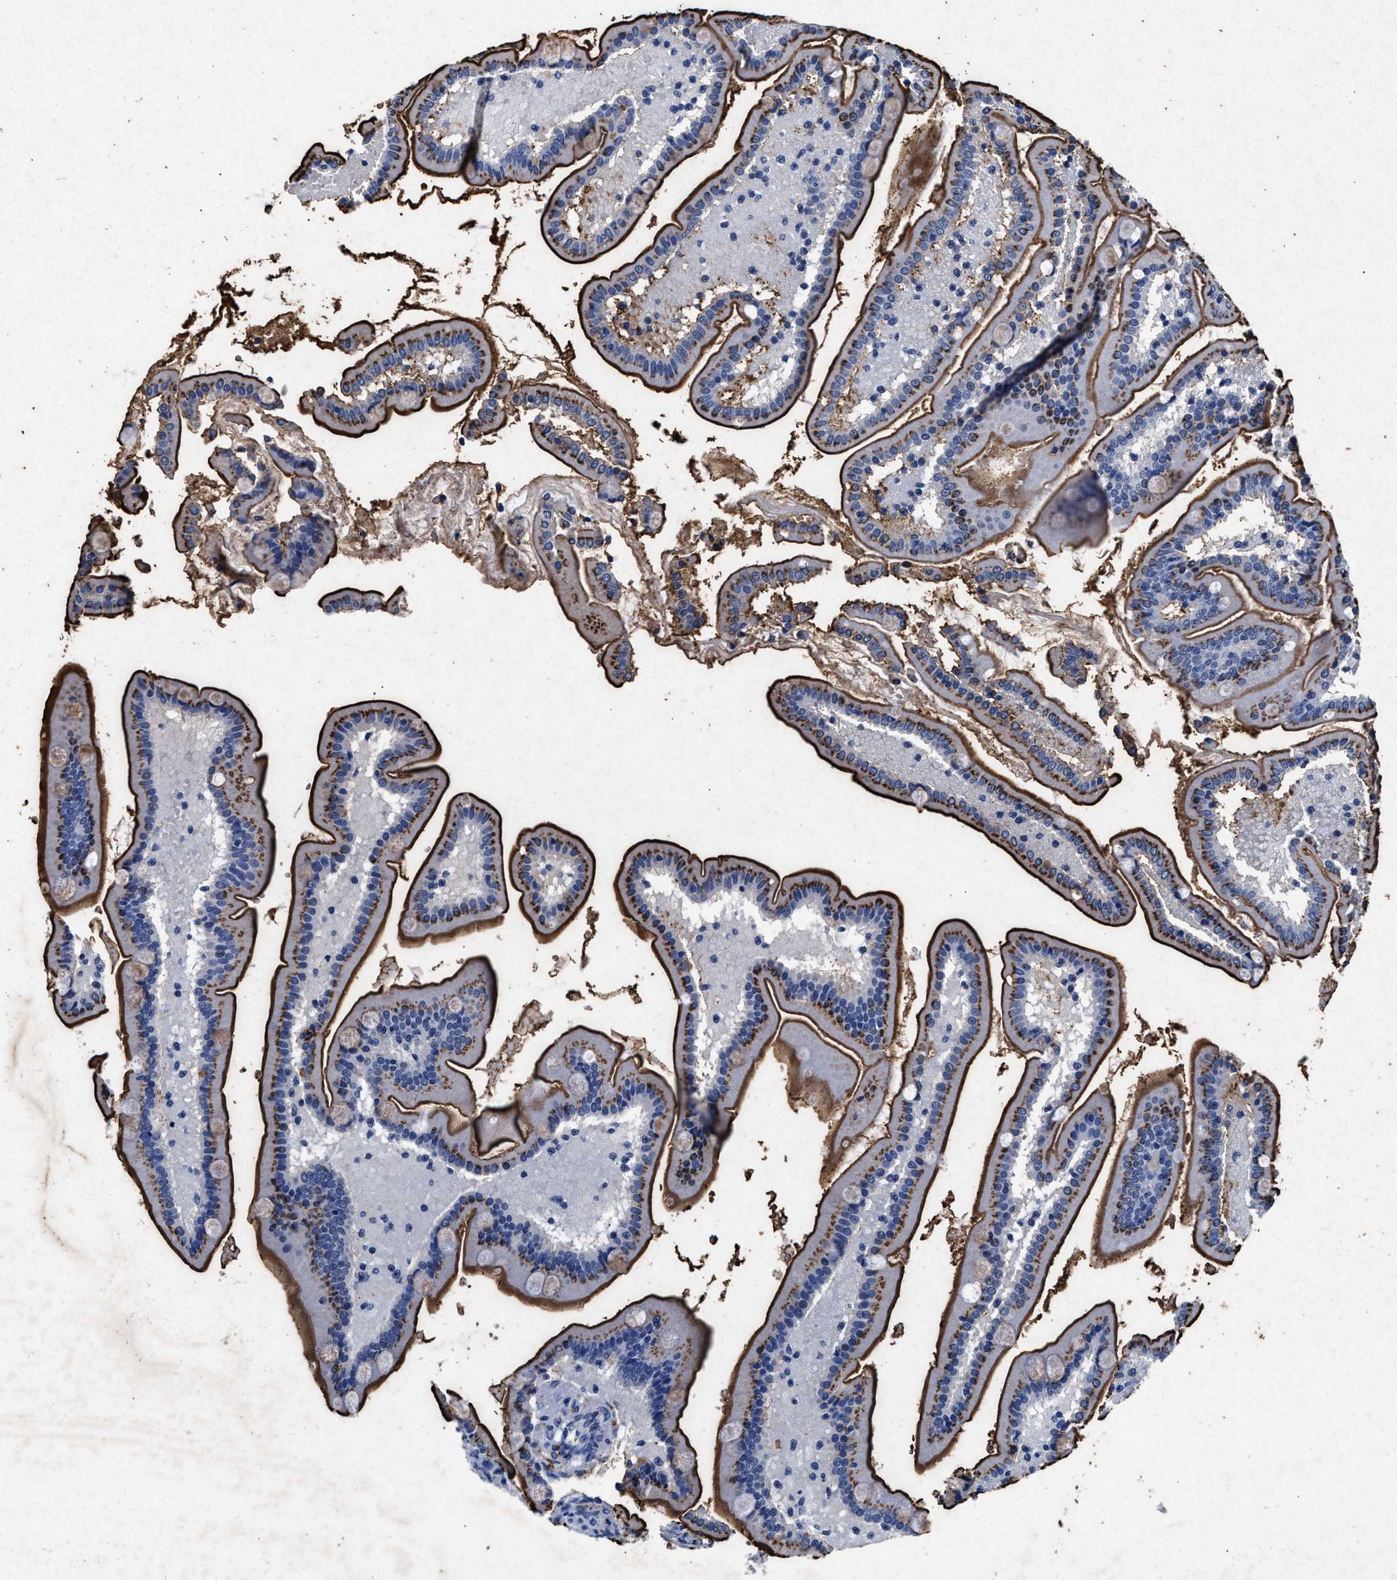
{"staining": {"intensity": "strong", "quantity": "25%-75%", "location": "cytoplasmic/membranous"}, "tissue": "duodenum", "cell_type": "Glandular cells", "image_type": "normal", "snomed": [{"axis": "morphology", "description": "Normal tissue, NOS"}, {"axis": "topography", "description": "Duodenum"}], "caption": "Strong cytoplasmic/membranous staining for a protein is present in about 25%-75% of glandular cells of unremarkable duodenum using immunohistochemistry.", "gene": "MAP6", "patient": {"sex": "male", "age": 54}}